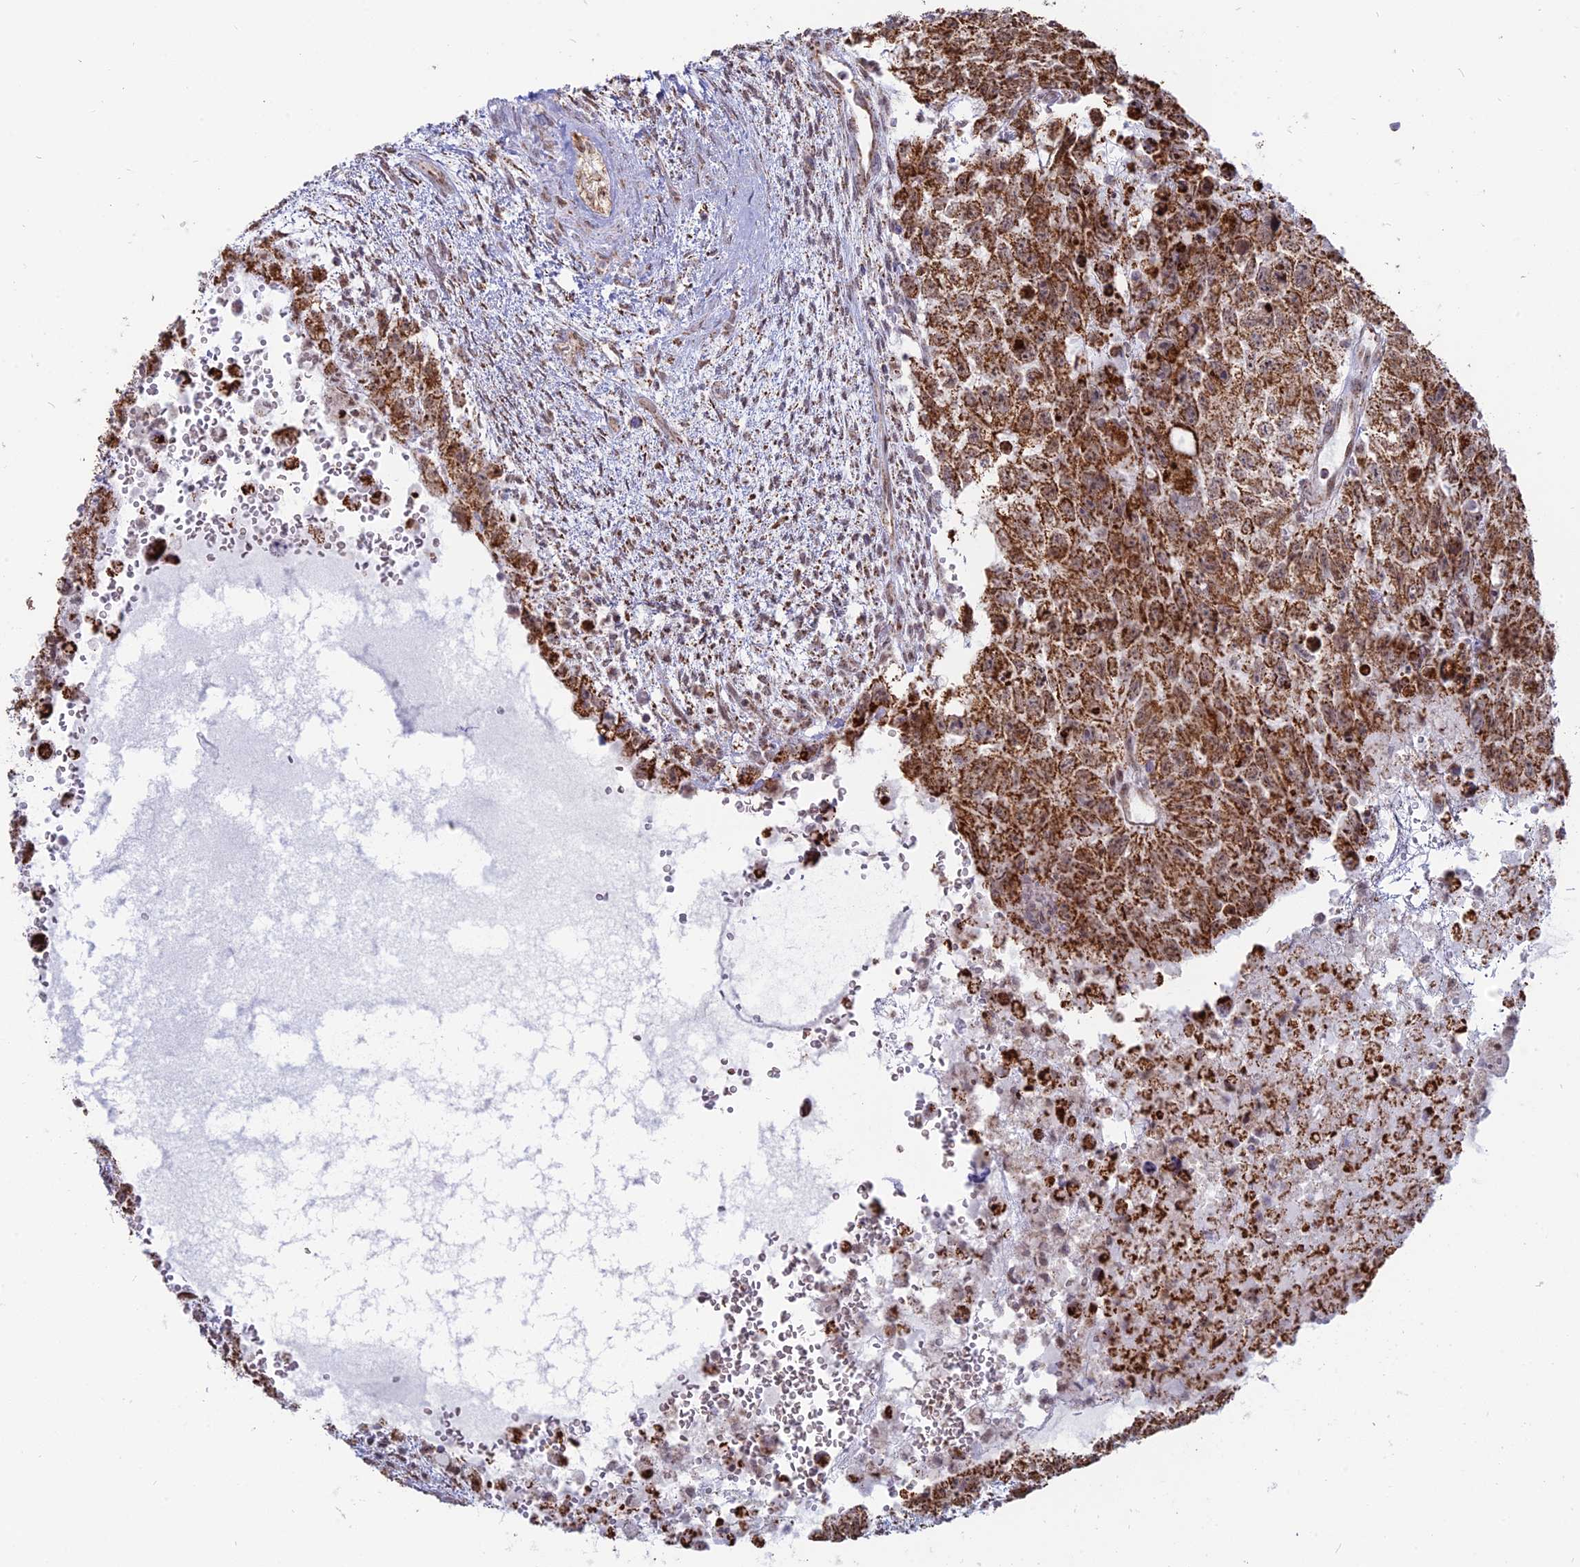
{"staining": {"intensity": "strong", "quantity": ">75%", "location": "cytoplasmic/membranous"}, "tissue": "testis cancer", "cell_type": "Tumor cells", "image_type": "cancer", "snomed": [{"axis": "morphology", "description": "Carcinoma, Embryonal, NOS"}, {"axis": "topography", "description": "Testis"}], "caption": "Brown immunohistochemical staining in human testis embryonal carcinoma demonstrates strong cytoplasmic/membranous staining in about >75% of tumor cells.", "gene": "ARHGAP40", "patient": {"sex": "male", "age": 26}}